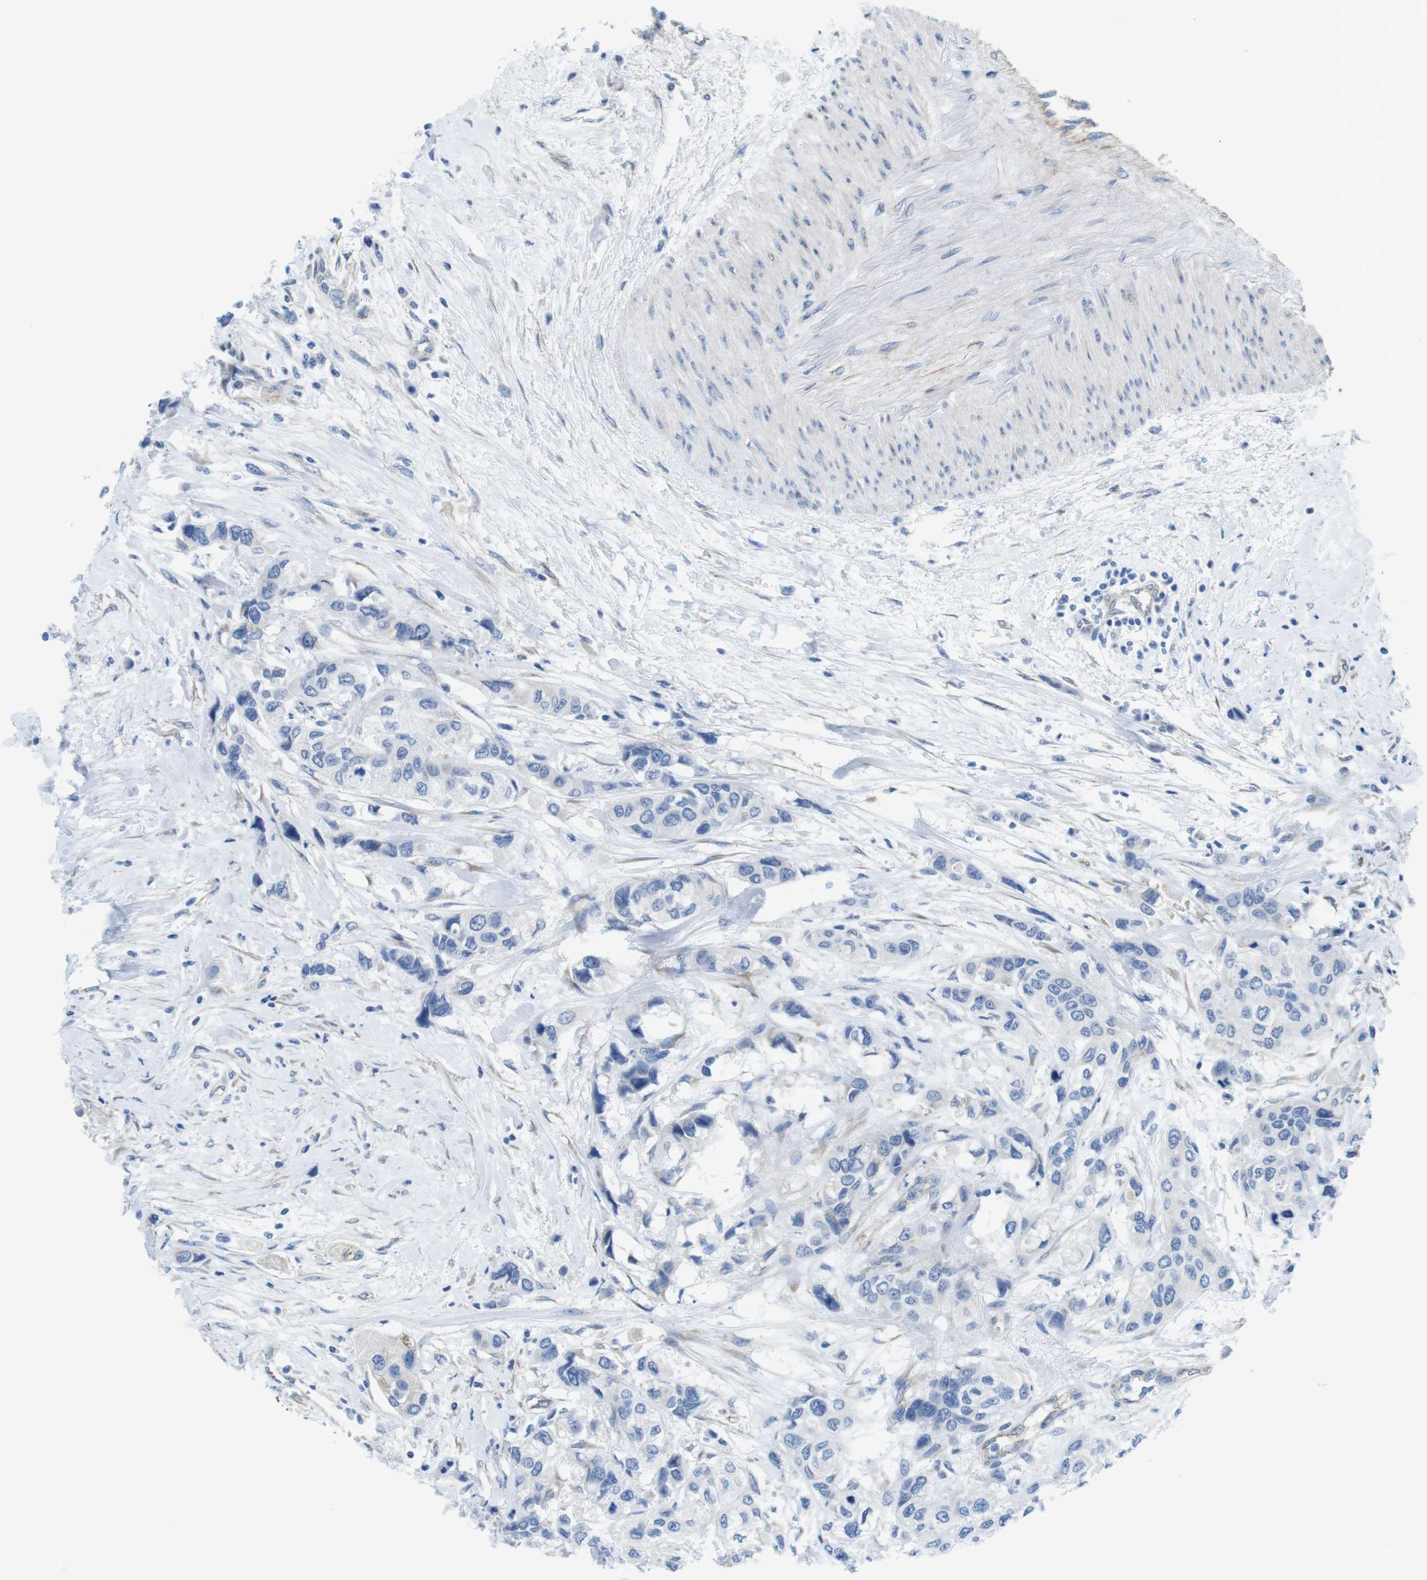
{"staining": {"intensity": "negative", "quantity": "none", "location": "none"}, "tissue": "urothelial cancer", "cell_type": "Tumor cells", "image_type": "cancer", "snomed": [{"axis": "morphology", "description": "Urothelial carcinoma, High grade"}, {"axis": "topography", "description": "Urinary bladder"}], "caption": "This is an immunohistochemistry (IHC) histopathology image of urothelial cancer. There is no positivity in tumor cells.", "gene": "CDH8", "patient": {"sex": "female", "age": 56}}